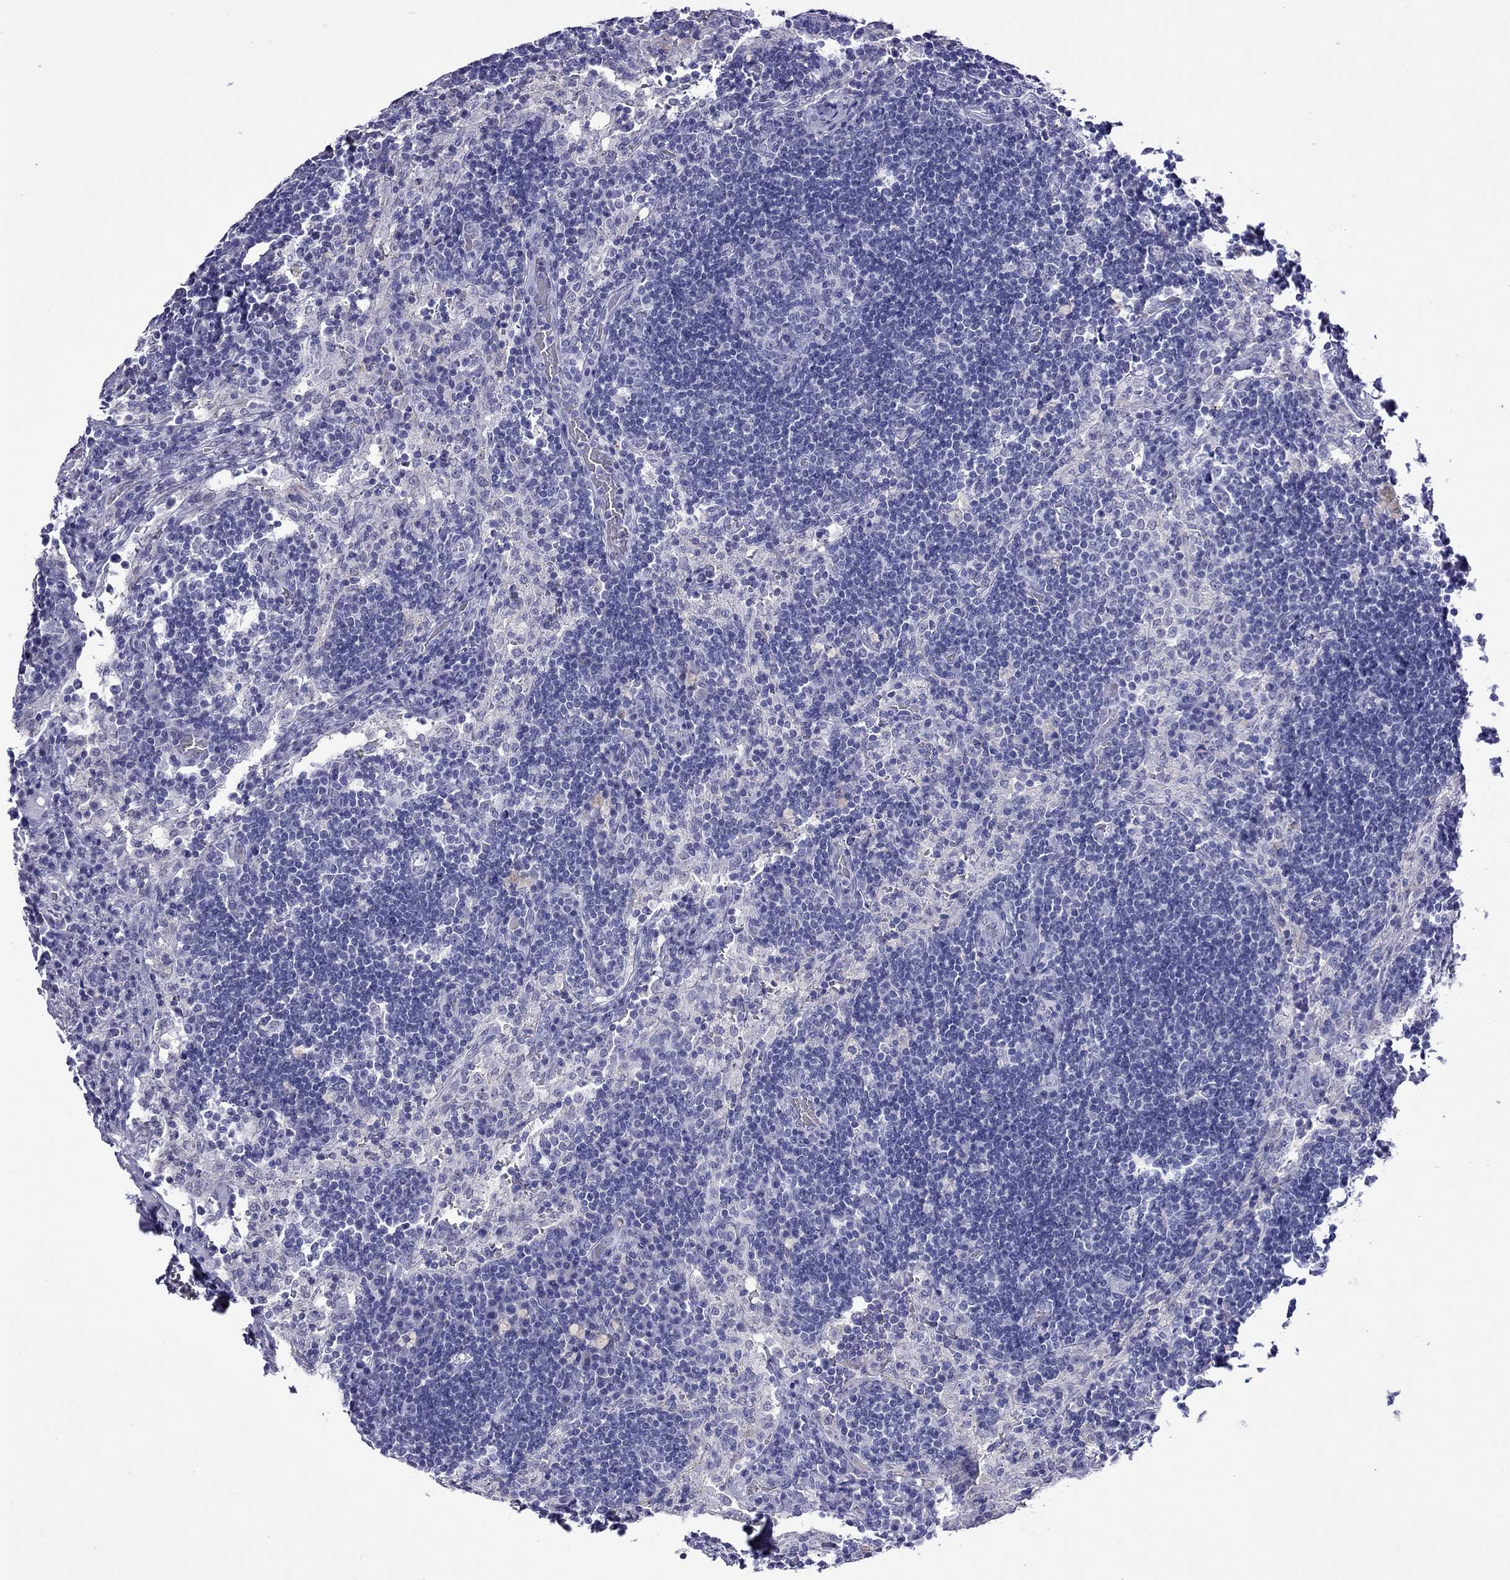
{"staining": {"intensity": "negative", "quantity": "none", "location": "none"}, "tissue": "lymph node", "cell_type": "Germinal center cells", "image_type": "normal", "snomed": [{"axis": "morphology", "description": "Normal tissue, NOS"}, {"axis": "topography", "description": "Lymph node"}], "caption": "IHC of benign human lymph node exhibits no expression in germinal center cells. (DAB immunohistochemistry (IHC), high magnification).", "gene": "SLC30A8", "patient": {"sex": "male", "age": 63}}